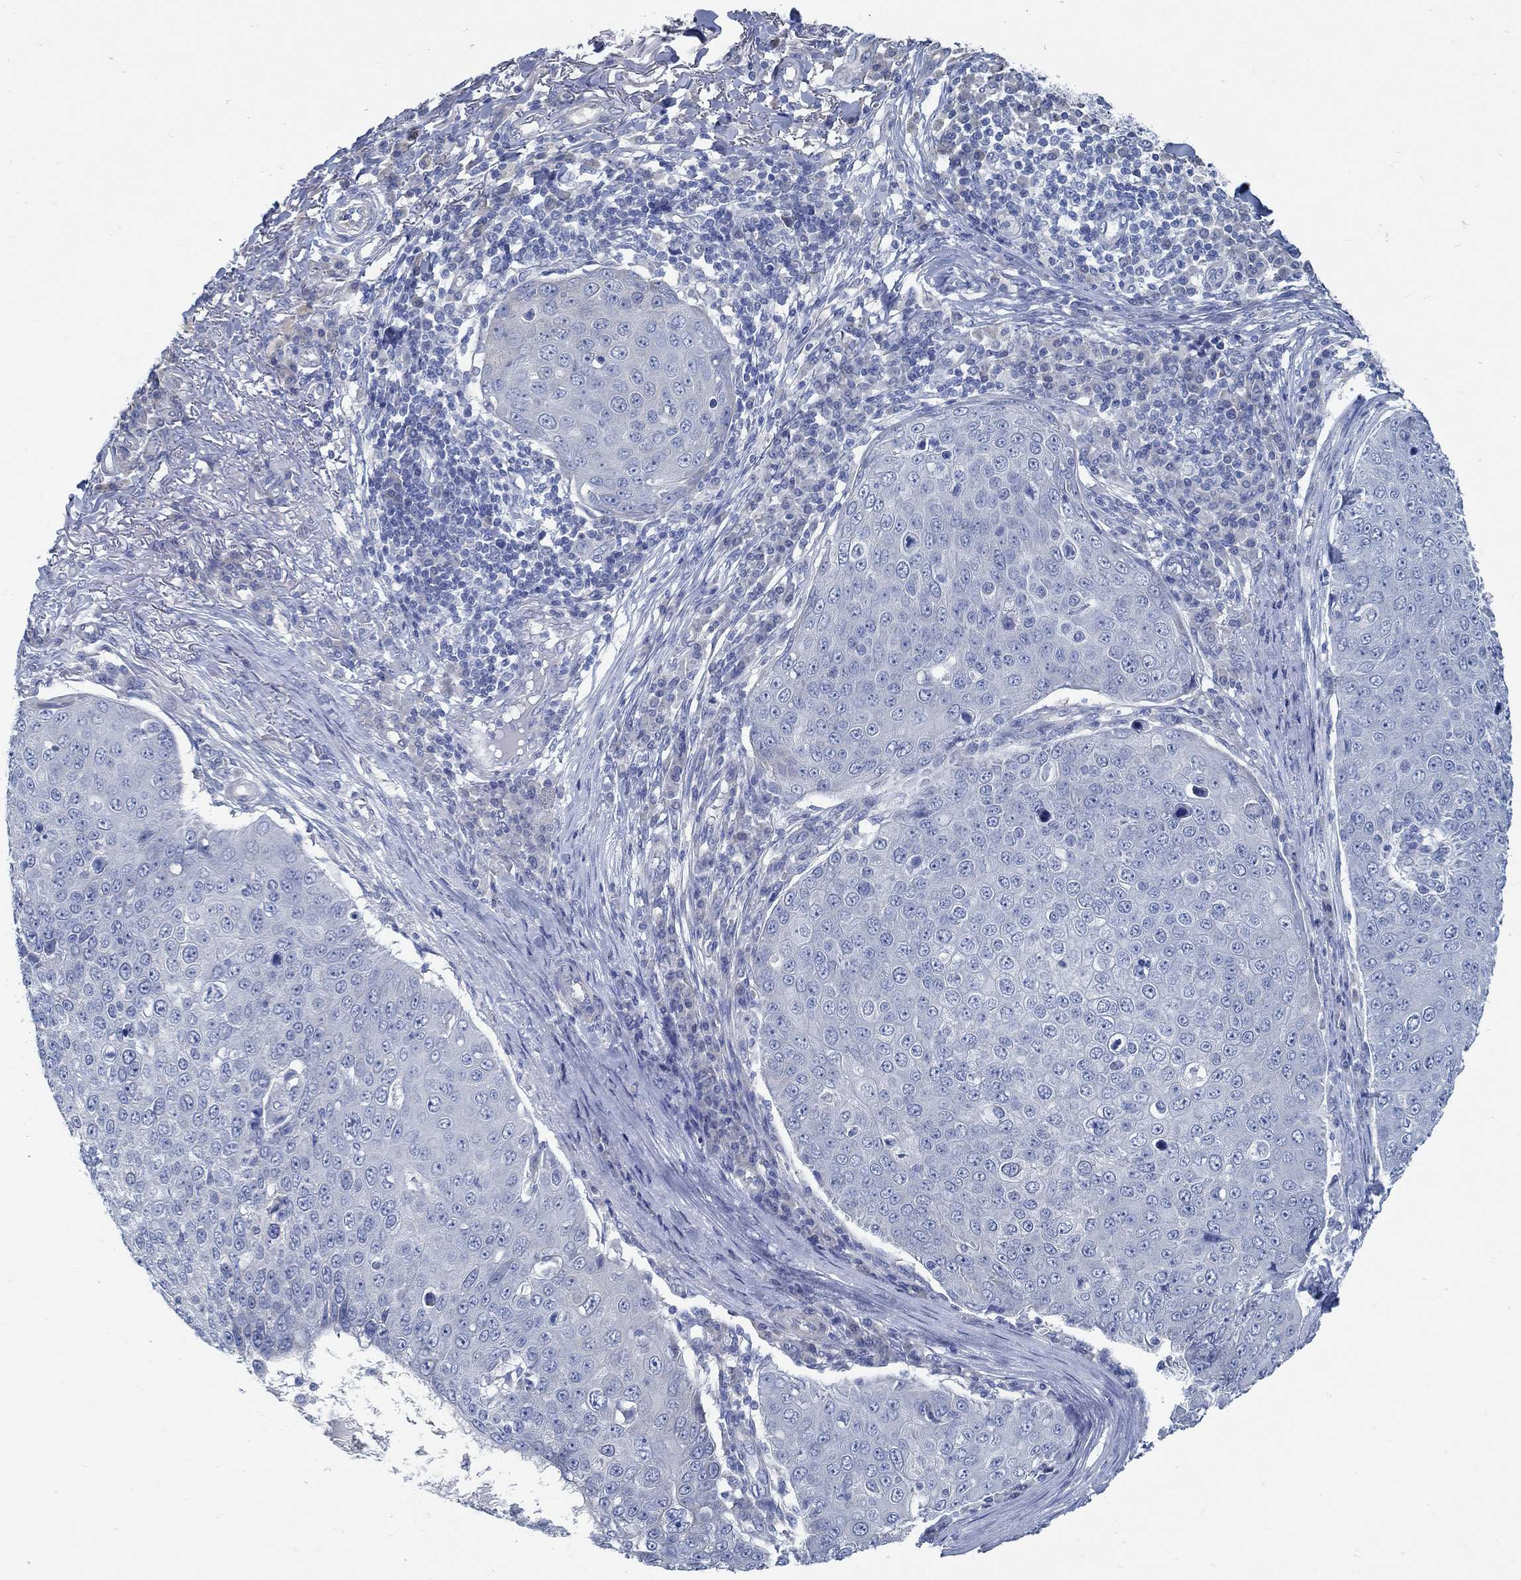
{"staining": {"intensity": "negative", "quantity": "none", "location": "none"}, "tissue": "skin cancer", "cell_type": "Tumor cells", "image_type": "cancer", "snomed": [{"axis": "morphology", "description": "Squamous cell carcinoma, NOS"}, {"axis": "topography", "description": "Skin"}], "caption": "High magnification brightfield microscopy of skin cancer (squamous cell carcinoma) stained with DAB (3,3'-diaminobenzidine) (brown) and counterstained with hematoxylin (blue): tumor cells show no significant positivity.", "gene": "C15orf39", "patient": {"sex": "male", "age": 71}}